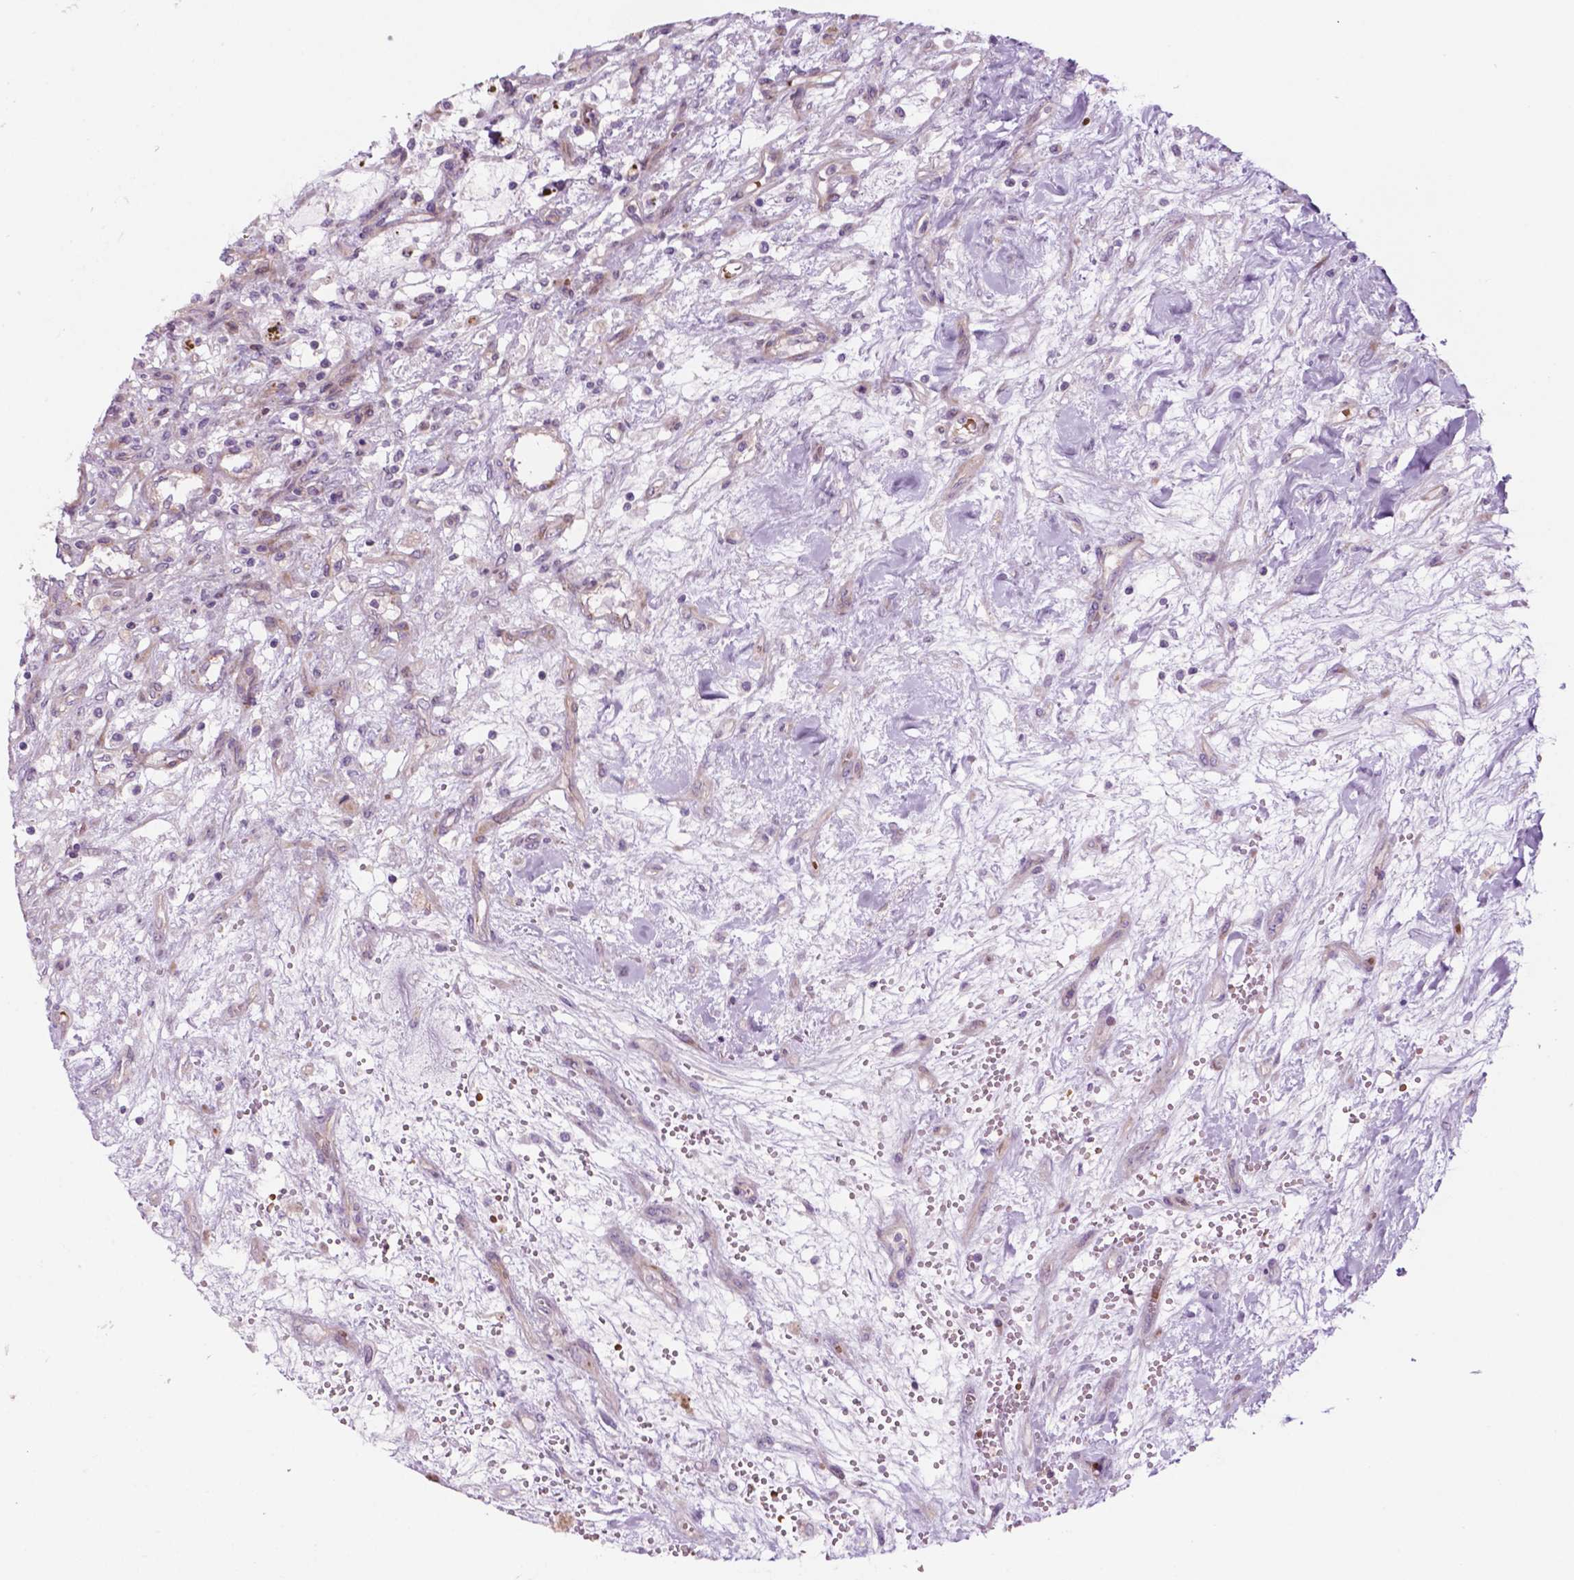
{"staining": {"intensity": "negative", "quantity": "none", "location": "none"}, "tissue": "renal cancer", "cell_type": "Tumor cells", "image_type": "cancer", "snomed": [{"axis": "morphology", "description": "Adenocarcinoma, NOS"}, {"axis": "topography", "description": "Kidney"}], "caption": "Tumor cells are negative for protein expression in human renal cancer. (Brightfield microscopy of DAB (3,3'-diaminobenzidine) immunohistochemistry (IHC) at high magnification).", "gene": "RND3", "patient": {"sex": "female", "age": 63}}